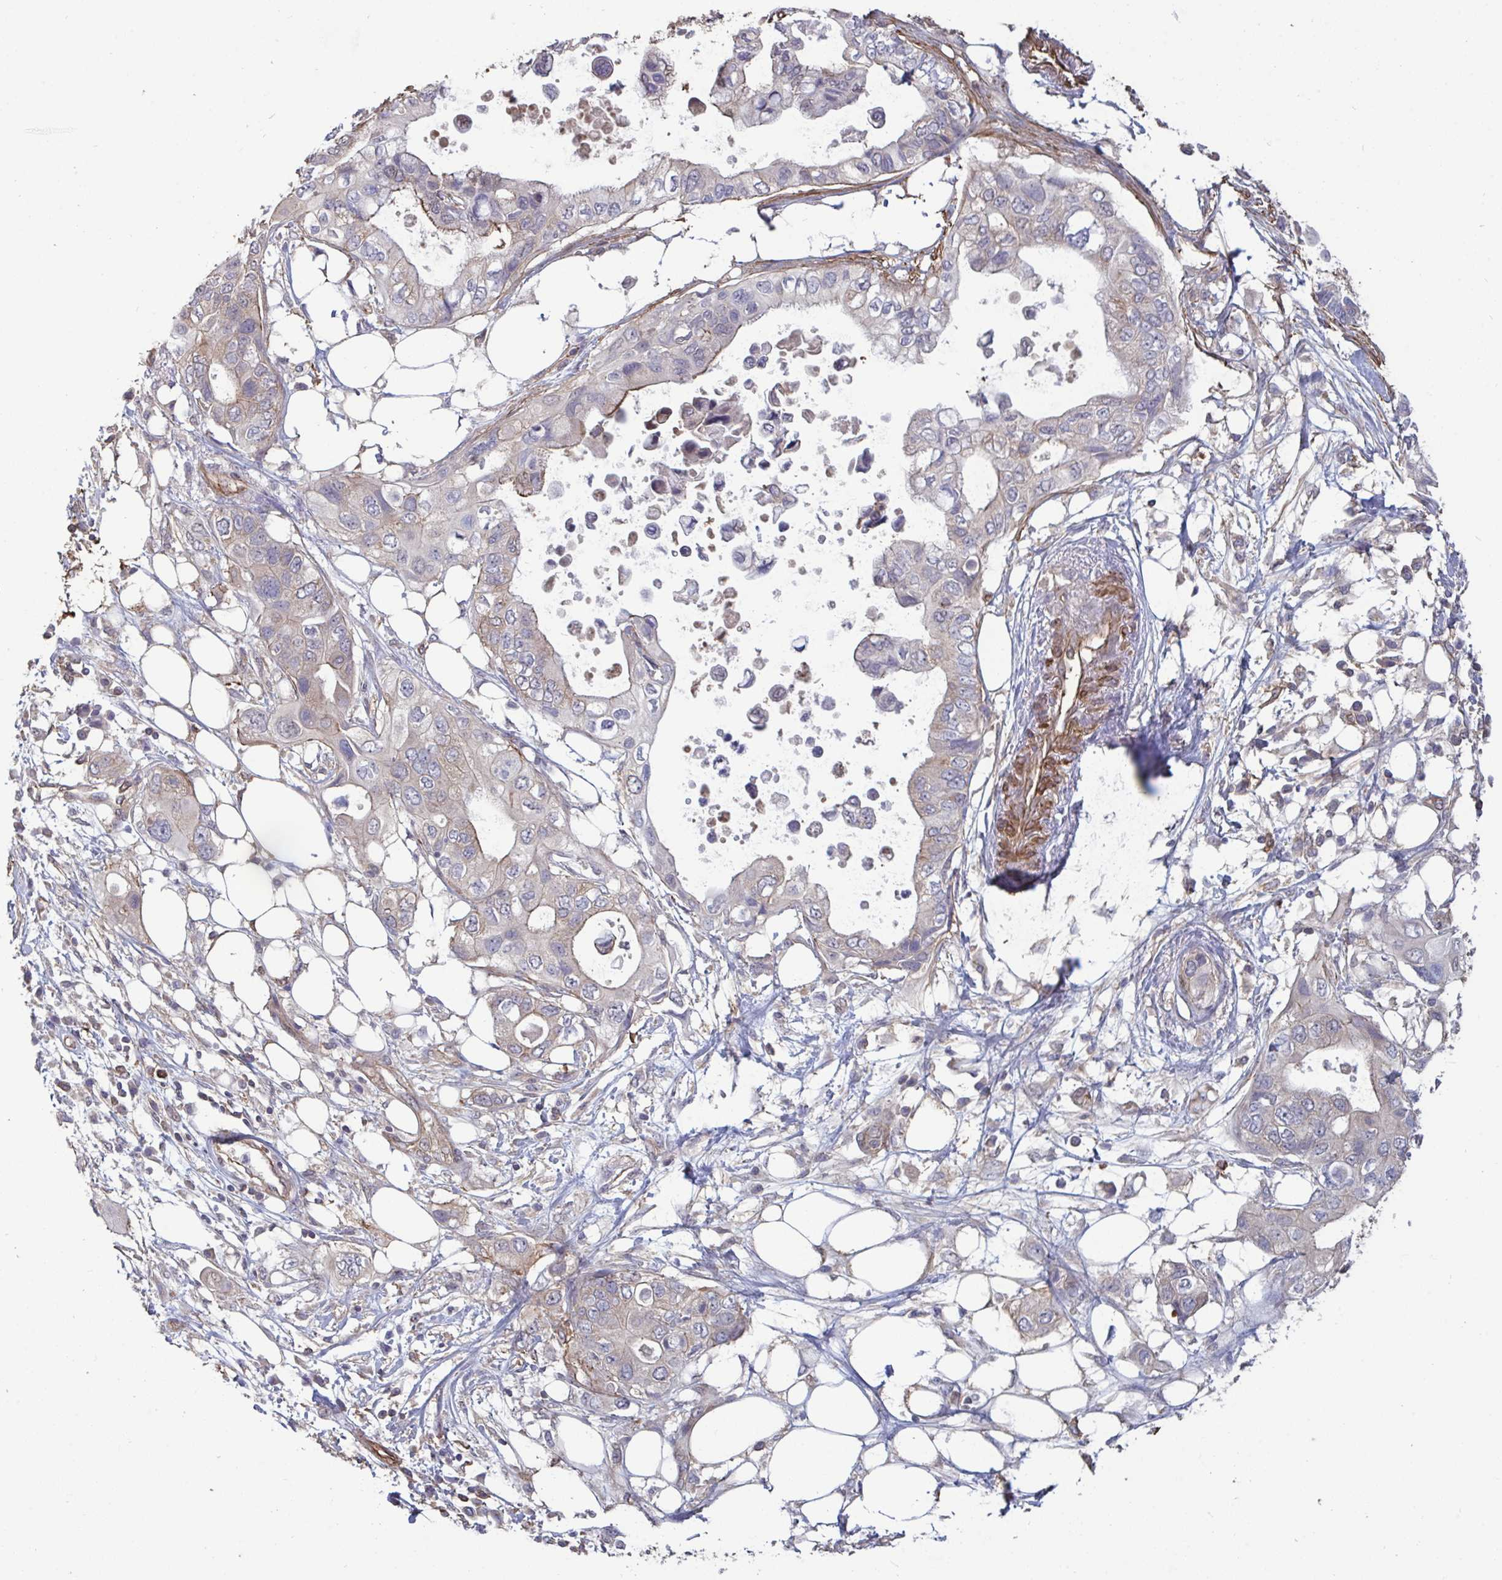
{"staining": {"intensity": "negative", "quantity": "none", "location": "none"}, "tissue": "pancreatic cancer", "cell_type": "Tumor cells", "image_type": "cancer", "snomed": [{"axis": "morphology", "description": "Adenocarcinoma, NOS"}, {"axis": "topography", "description": "Pancreas"}], "caption": "The image demonstrates no staining of tumor cells in pancreatic cancer (adenocarcinoma).", "gene": "ISCU", "patient": {"sex": "female", "age": 63}}